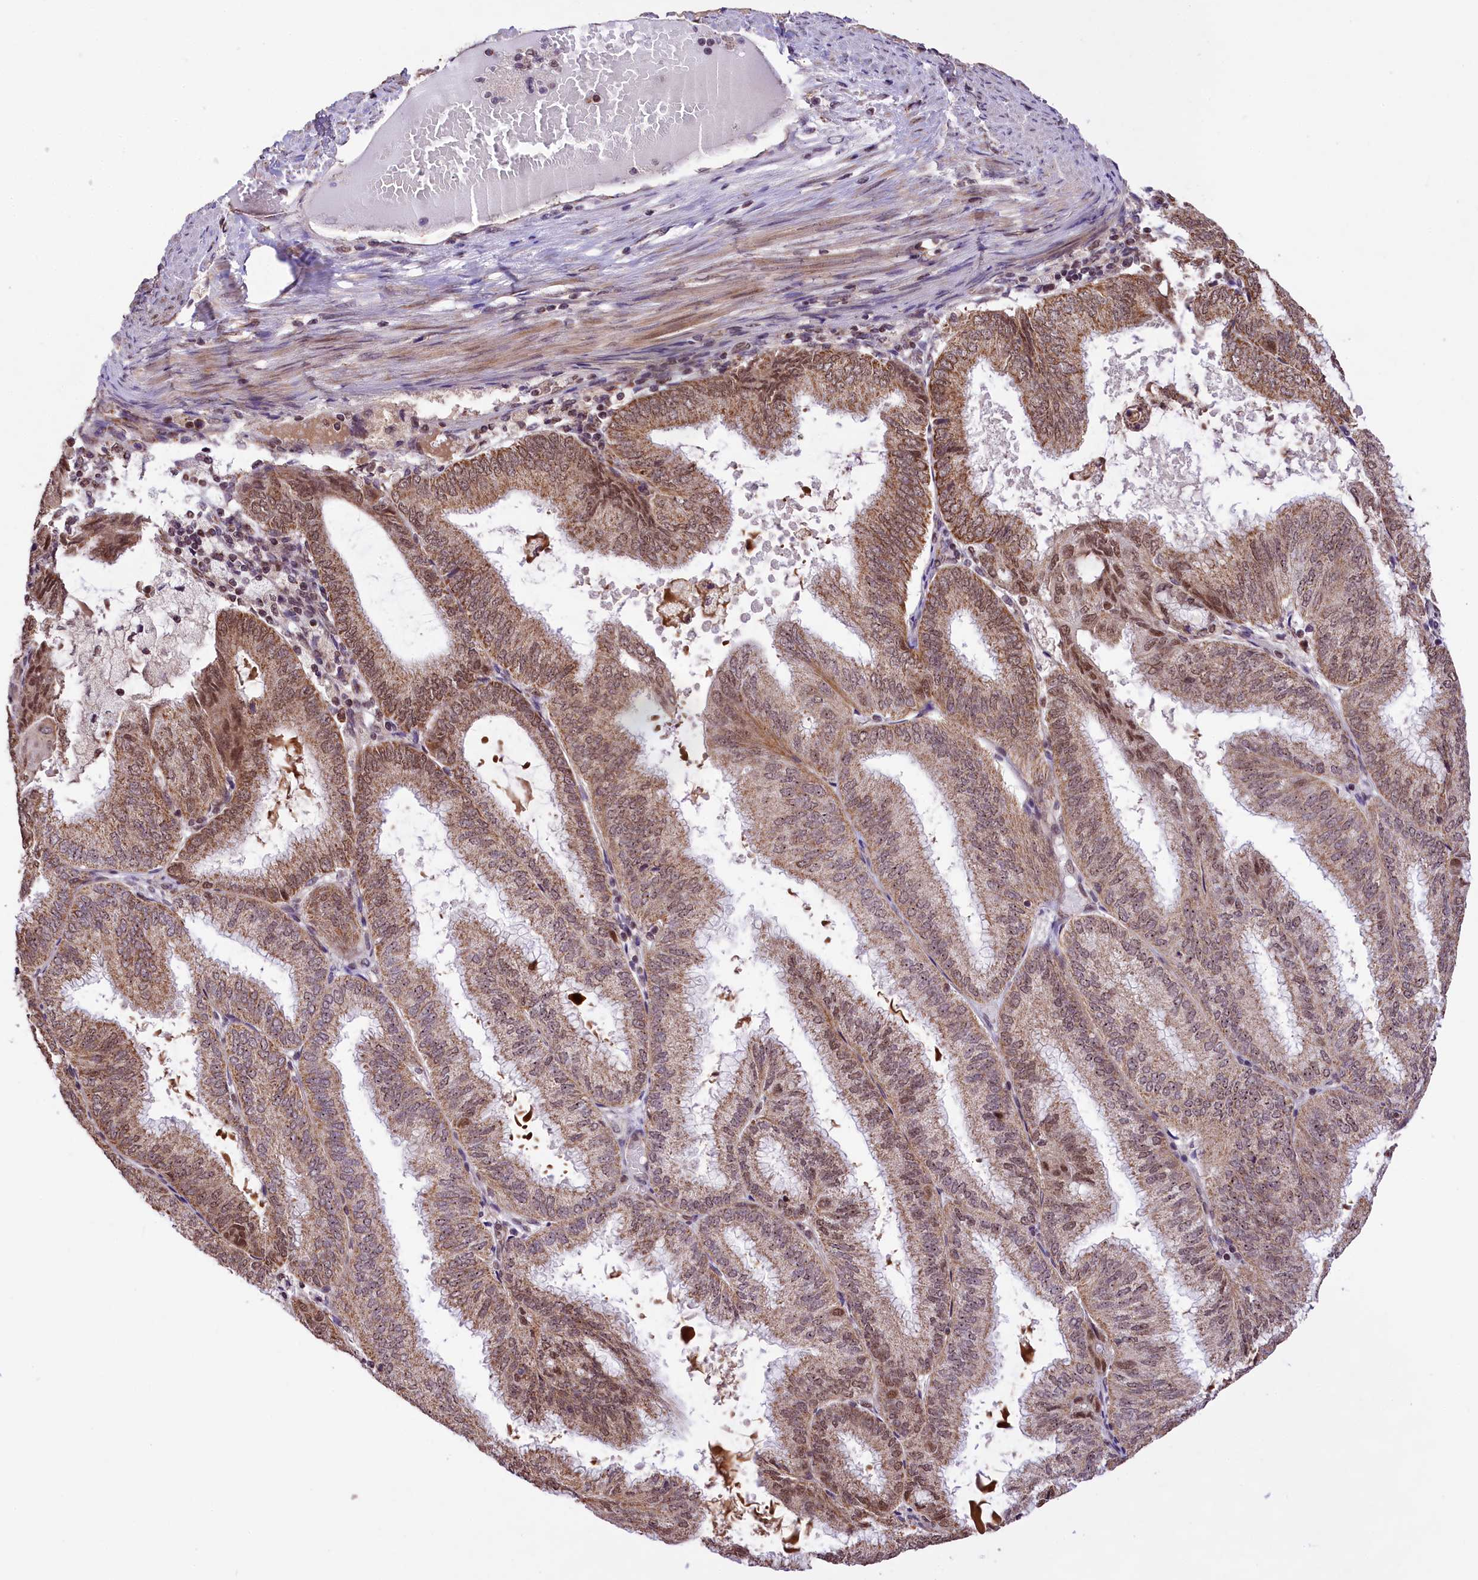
{"staining": {"intensity": "strong", "quantity": ">75%", "location": "cytoplasmic/membranous,nuclear"}, "tissue": "endometrial cancer", "cell_type": "Tumor cells", "image_type": "cancer", "snomed": [{"axis": "morphology", "description": "Adenocarcinoma, NOS"}, {"axis": "topography", "description": "Endometrium"}], "caption": "IHC (DAB (3,3'-diaminobenzidine)) staining of human endometrial cancer exhibits strong cytoplasmic/membranous and nuclear protein staining in about >75% of tumor cells. (Brightfield microscopy of DAB IHC at high magnification).", "gene": "PAF1", "patient": {"sex": "female", "age": 49}}